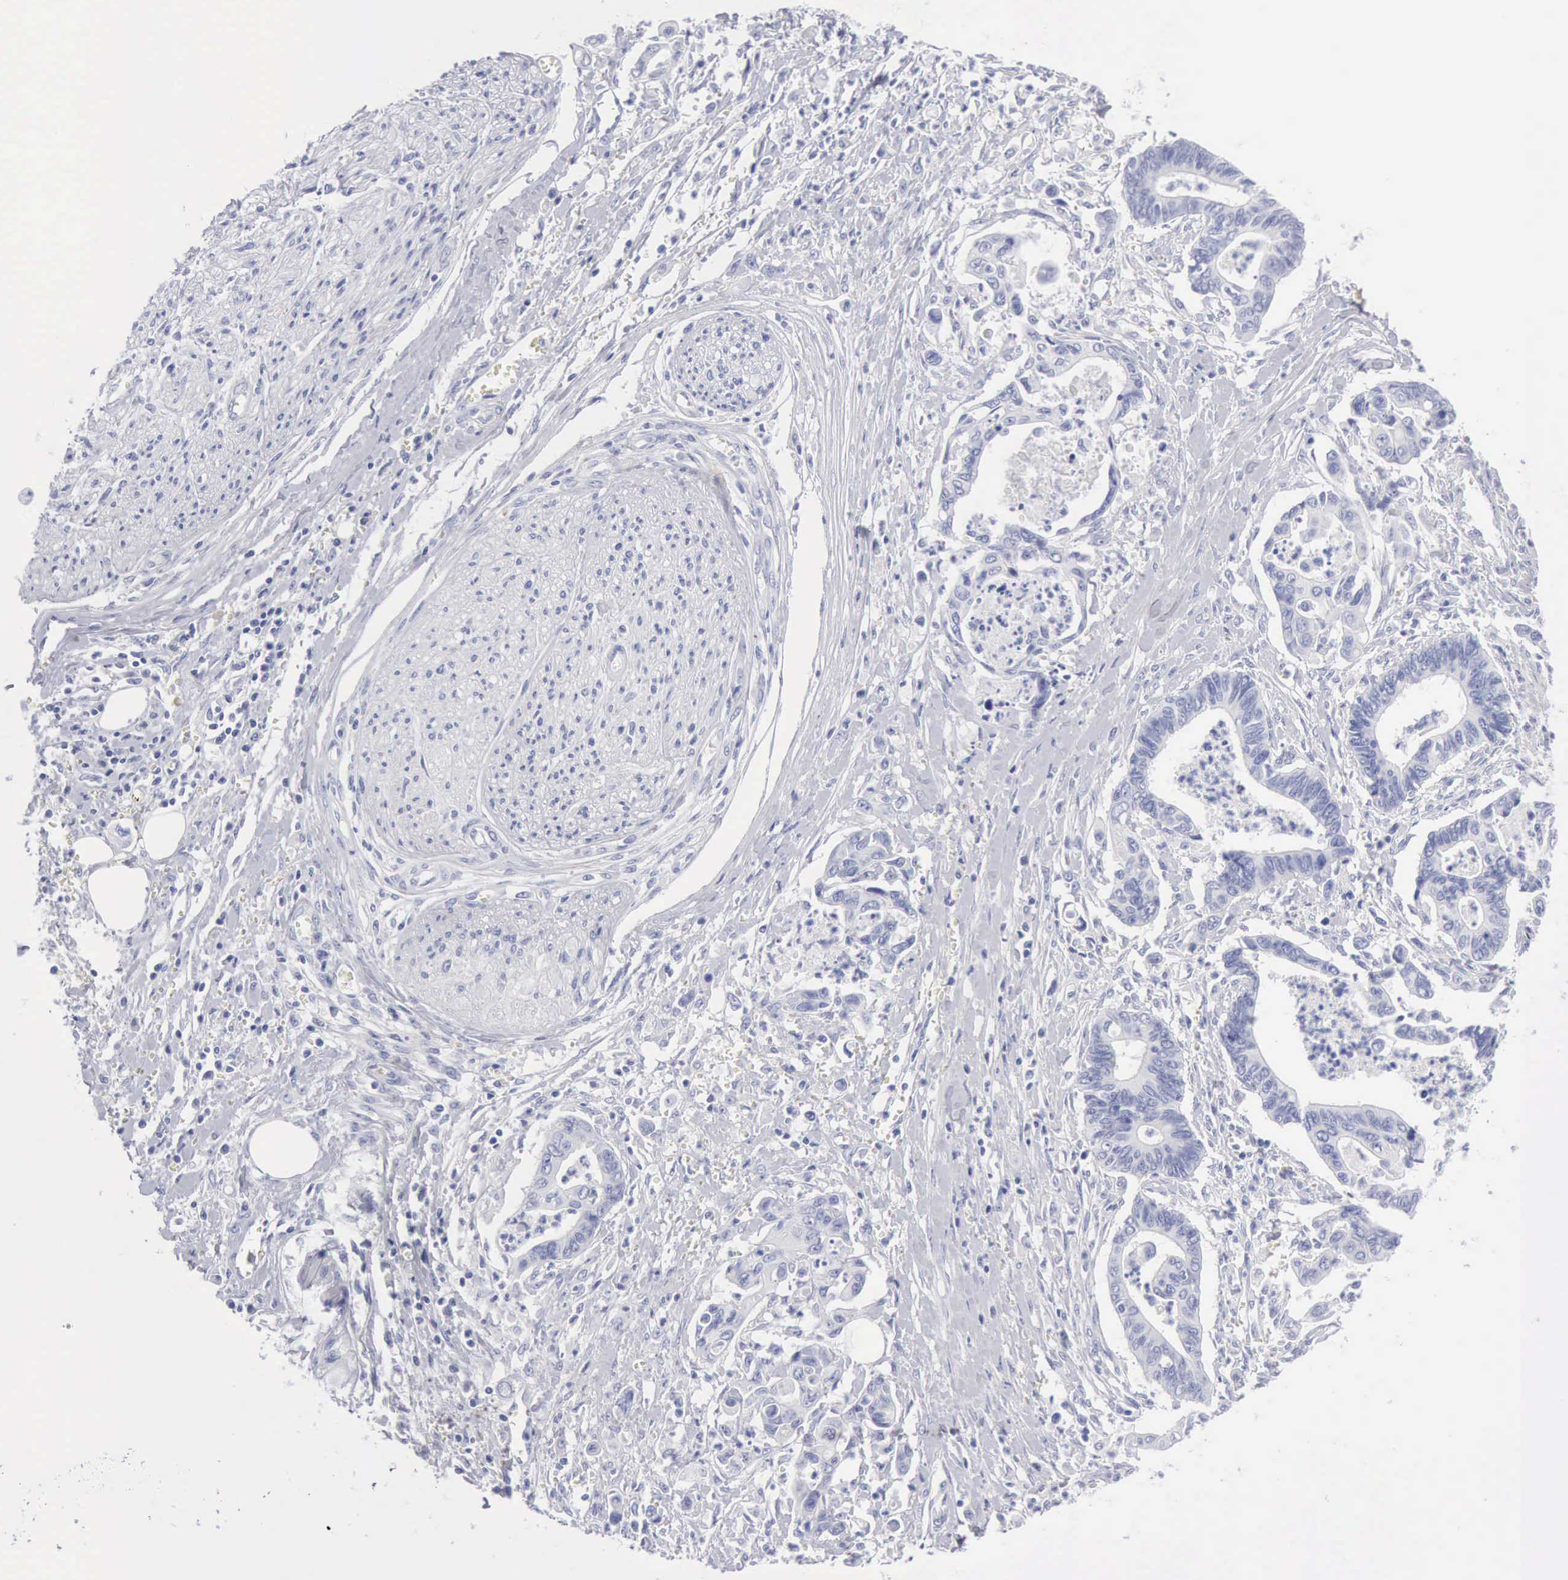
{"staining": {"intensity": "negative", "quantity": "none", "location": "none"}, "tissue": "pancreatic cancer", "cell_type": "Tumor cells", "image_type": "cancer", "snomed": [{"axis": "morphology", "description": "Adenocarcinoma, NOS"}, {"axis": "topography", "description": "Pancreas"}], "caption": "High magnification brightfield microscopy of adenocarcinoma (pancreatic) stained with DAB (3,3'-diaminobenzidine) (brown) and counterstained with hematoxylin (blue): tumor cells show no significant staining. (DAB immunohistochemistry, high magnification).", "gene": "KRT5", "patient": {"sex": "female", "age": 70}}